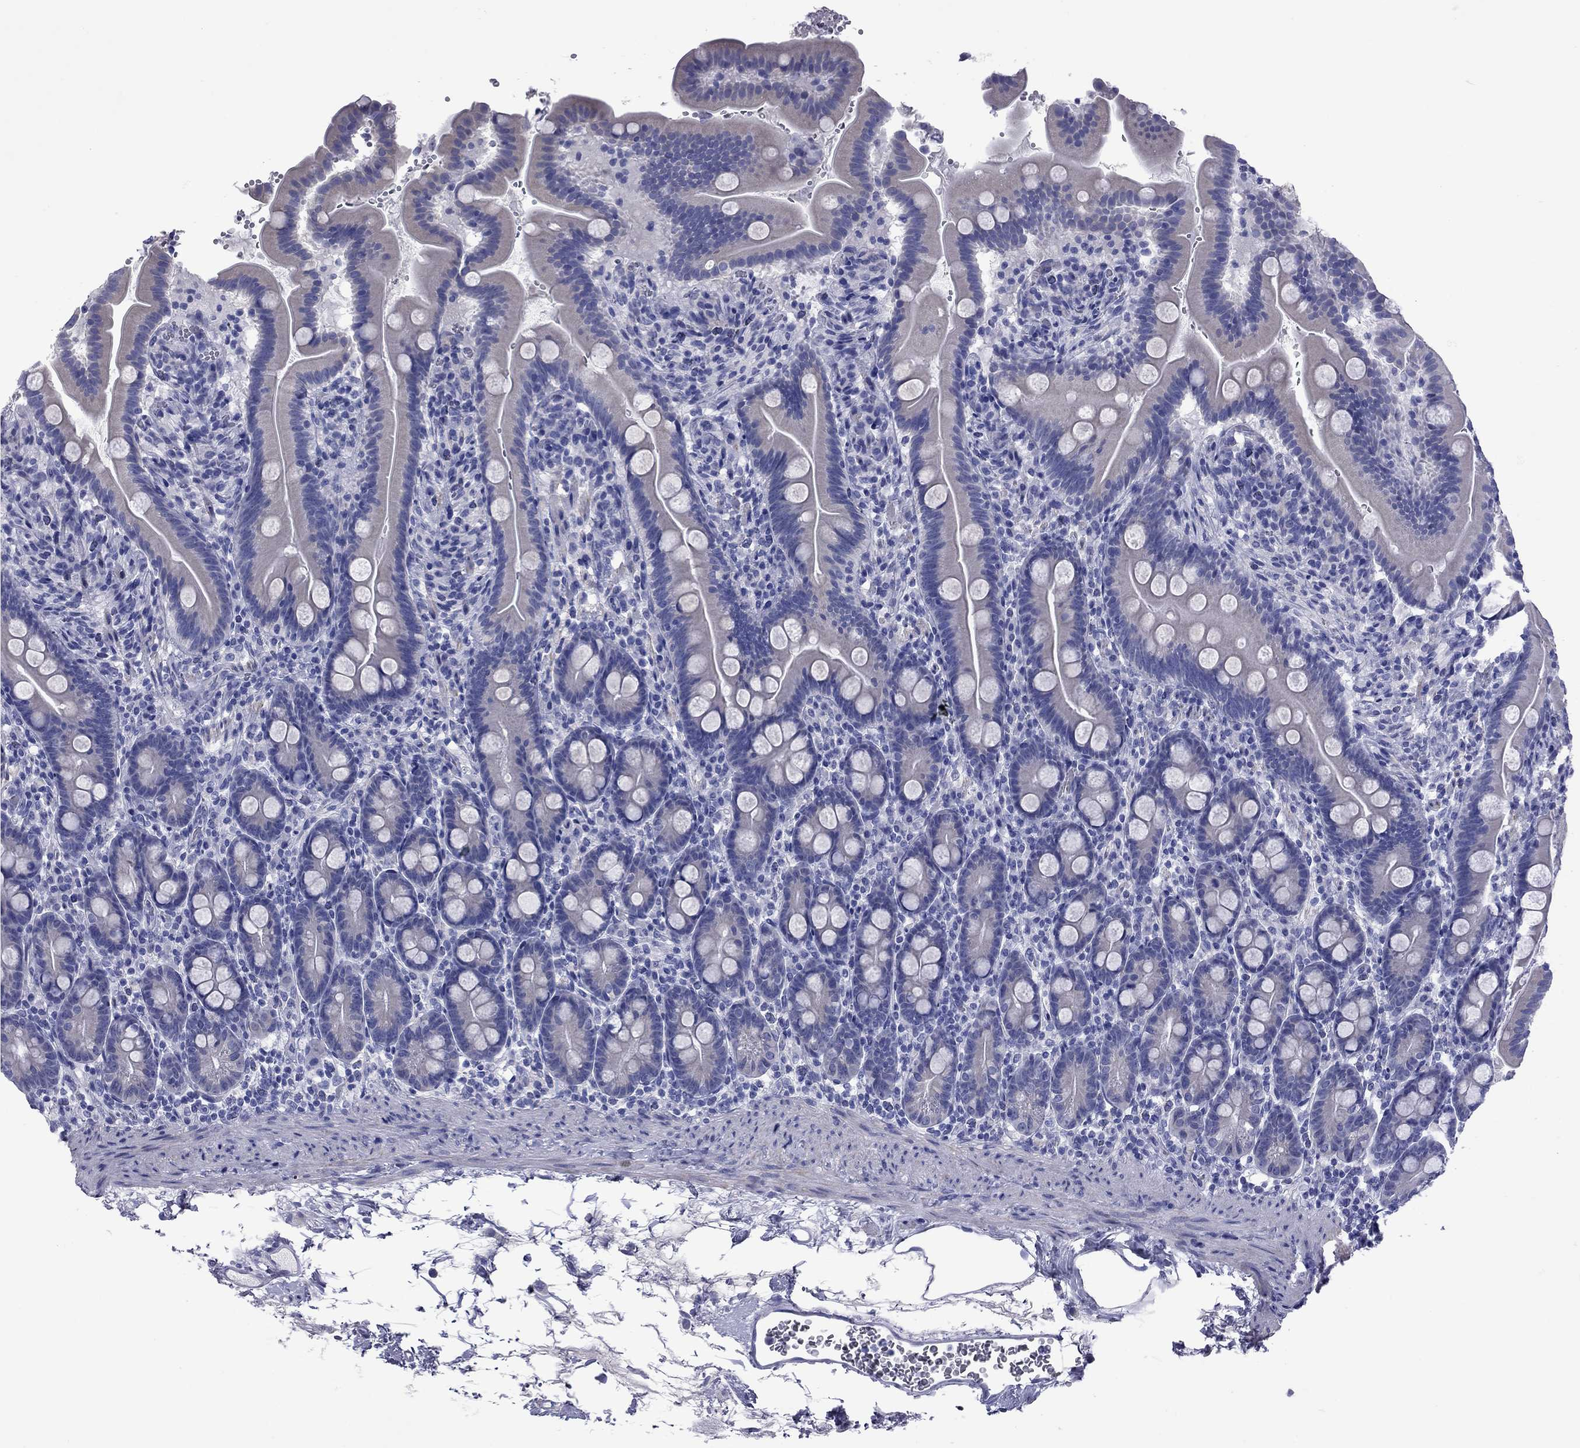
{"staining": {"intensity": "negative", "quantity": "none", "location": "none"}, "tissue": "small intestine", "cell_type": "Glandular cells", "image_type": "normal", "snomed": [{"axis": "morphology", "description": "Normal tissue, NOS"}, {"axis": "topography", "description": "Small intestine"}], "caption": "Immunohistochemistry (IHC) photomicrograph of benign human small intestine stained for a protein (brown), which demonstrates no staining in glandular cells. (DAB (3,3'-diaminobenzidine) immunohistochemistry visualized using brightfield microscopy, high magnification).", "gene": "EPPIN", "patient": {"sex": "female", "age": 44}}